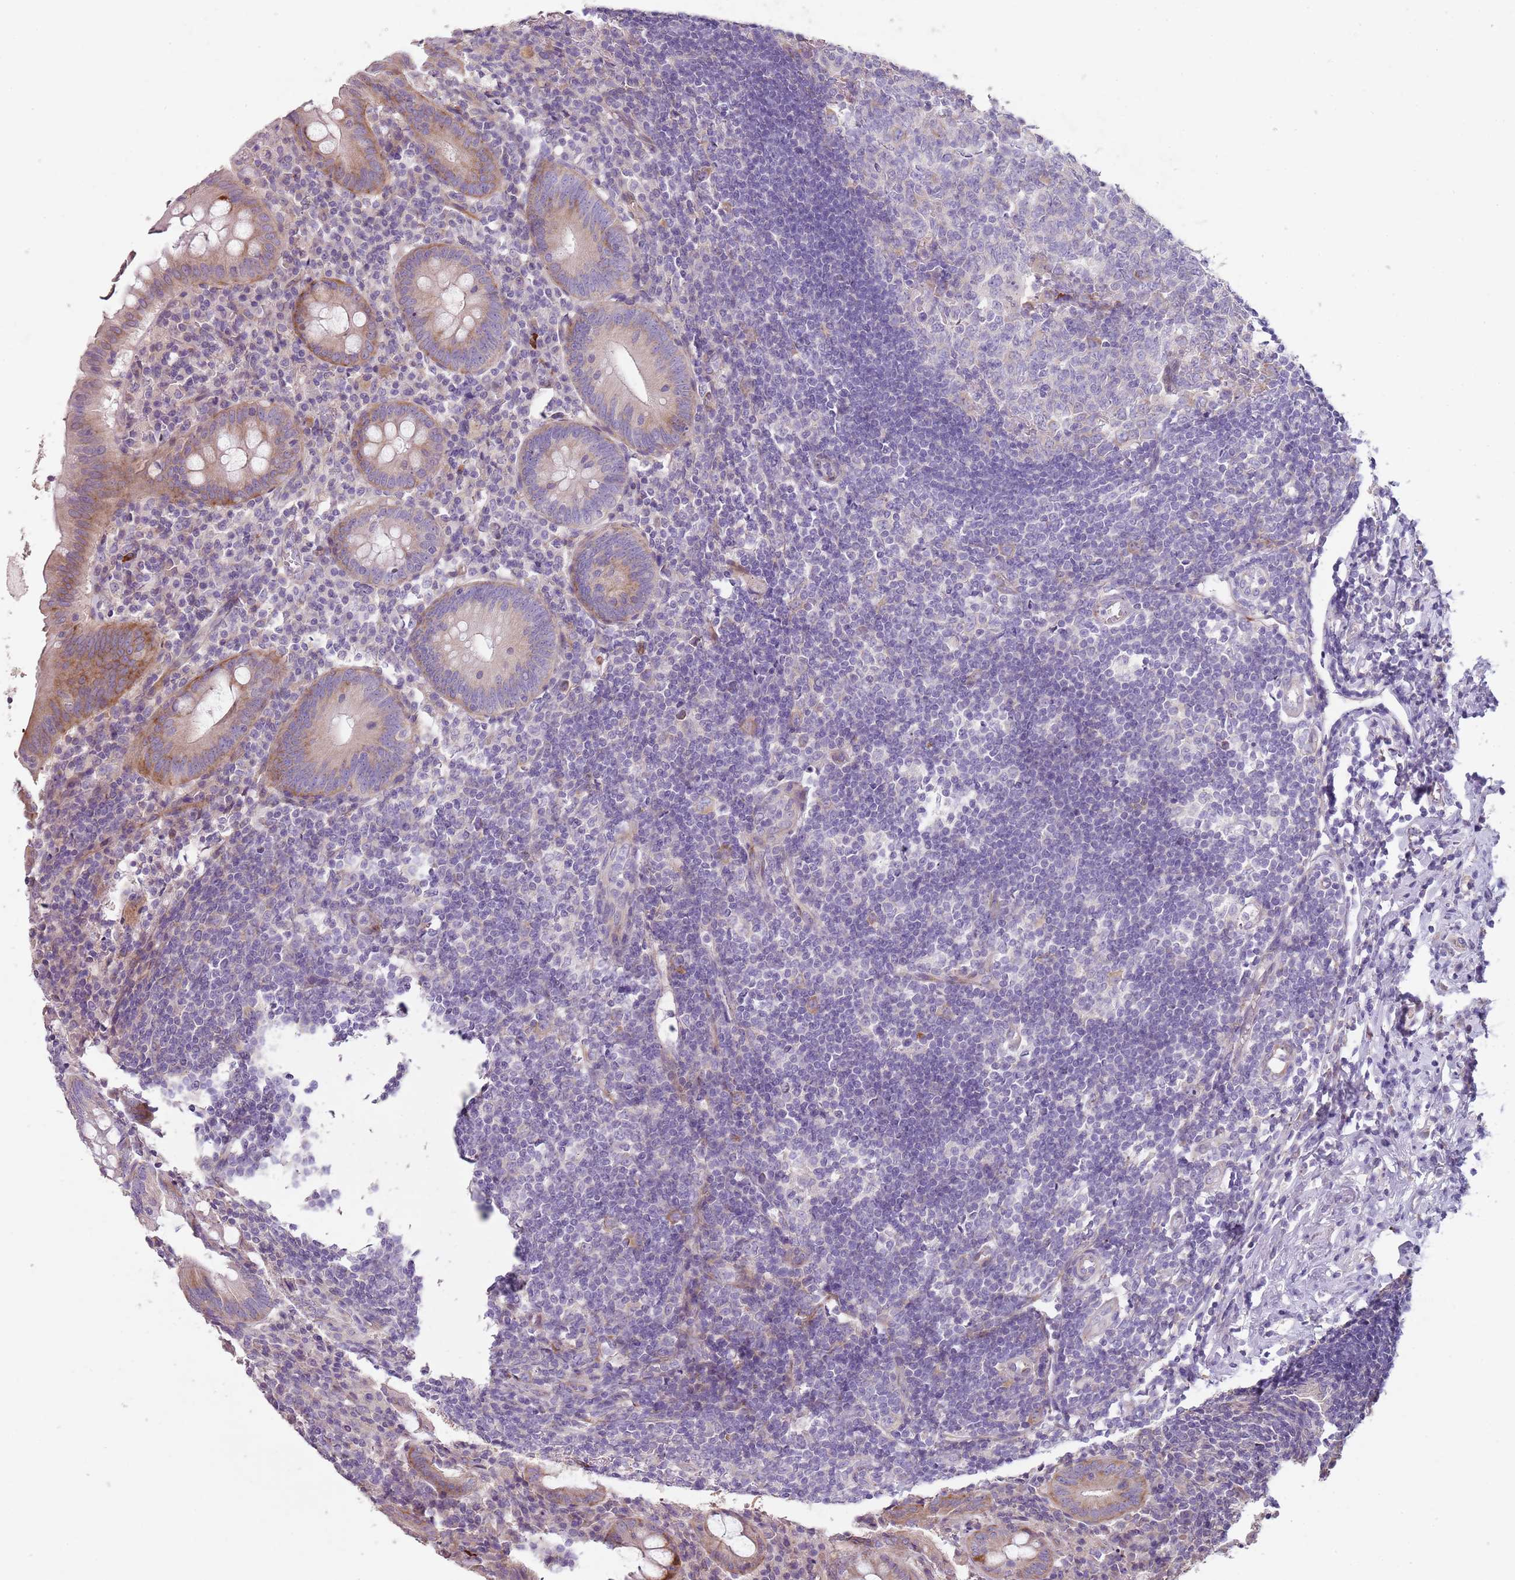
{"staining": {"intensity": "weak", "quantity": "25%-75%", "location": "cytoplasmic/membranous"}, "tissue": "appendix", "cell_type": "Glandular cells", "image_type": "normal", "snomed": [{"axis": "morphology", "description": "Normal tissue, NOS"}, {"axis": "topography", "description": "Appendix"}], "caption": "An image showing weak cytoplasmic/membranous staining in about 25%-75% of glandular cells in unremarkable appendix, as visualized by brown immunohistochemical staining.", "gene": "ZNF583", "patient": {"sex": "female", "age": 54}}